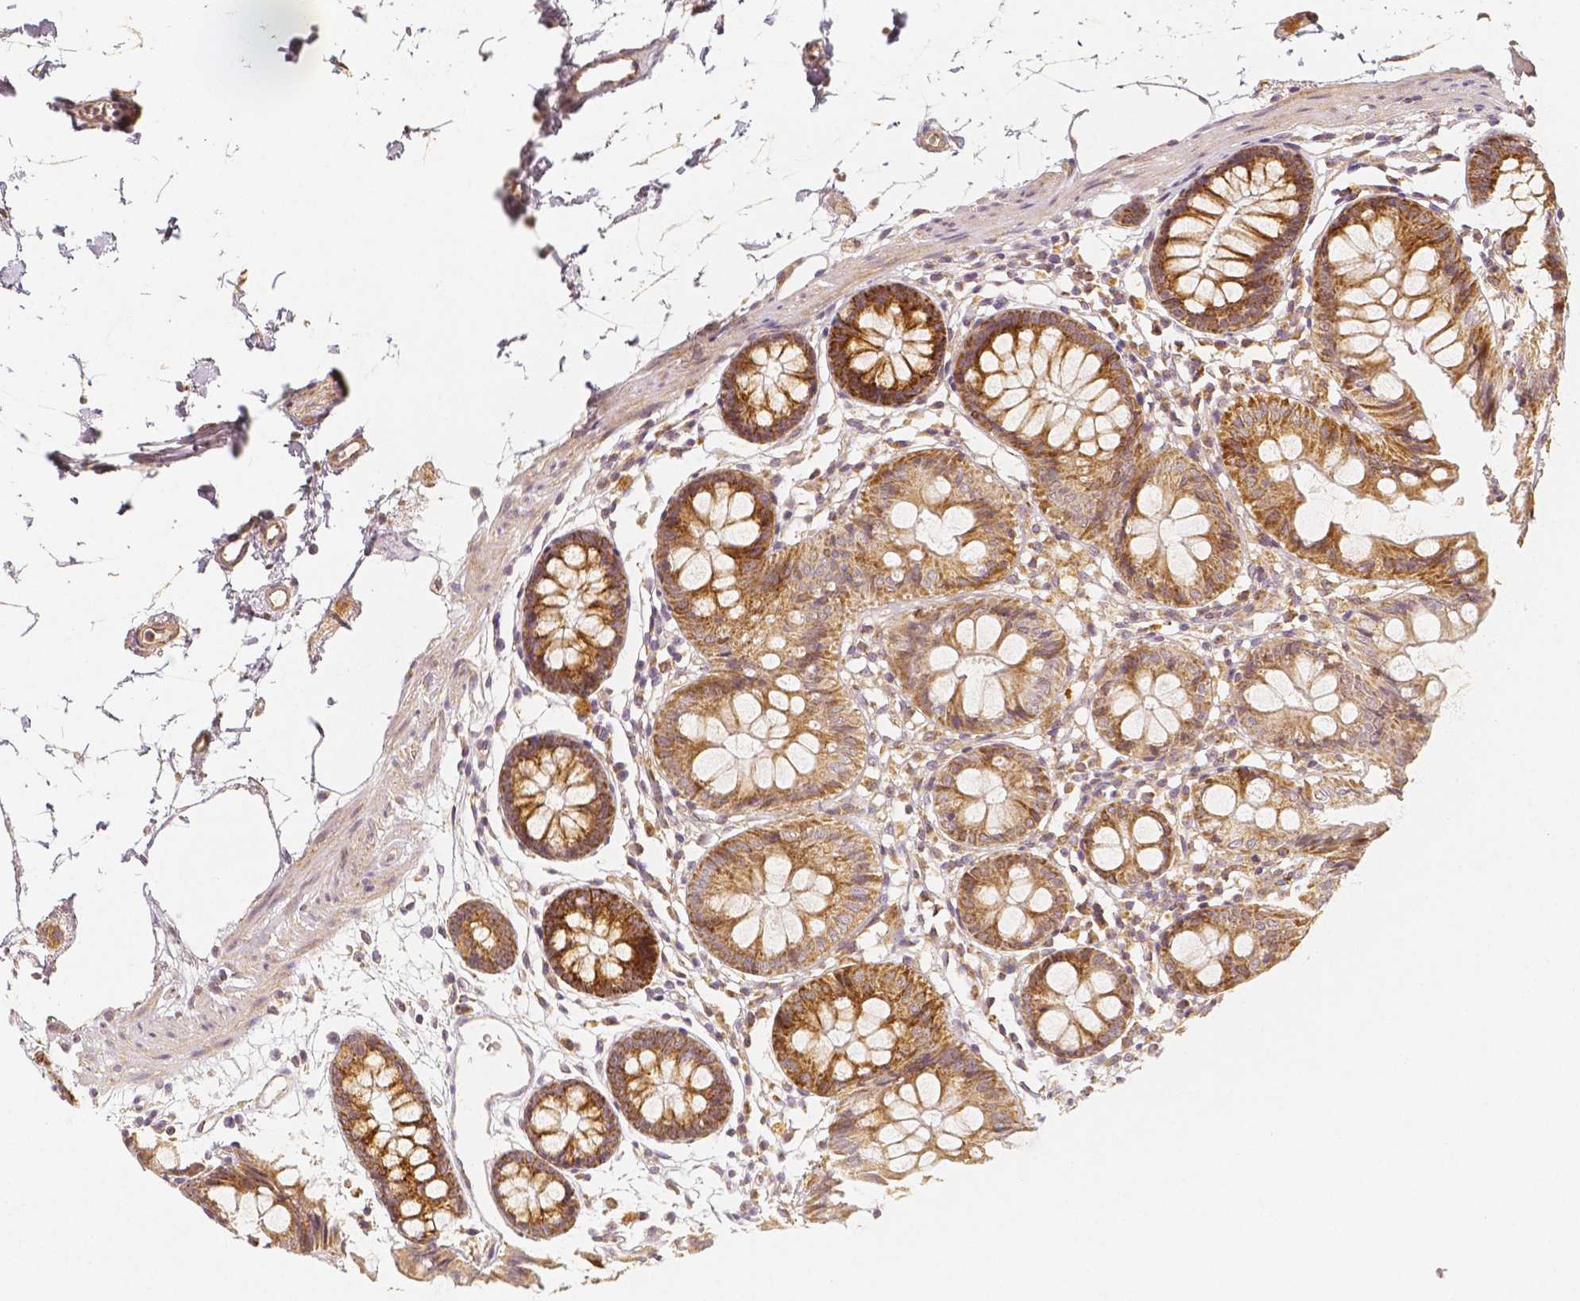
{"staining": {"intensity": "moderate", "quantity": ">75%", "location": "cytoplasmic/membranous"}, "tissue": "colon", "cell_type": "Endothelial cells", "image_type": "normal", "snomed": [{"axis": "morphology", "description": "Normal tissue, NOS"}, {"axis": "topography", "description": "Colon"}], "caption": "Protein staining reveals moderate cytoplasmic/membranous expression in approximately >75% of endothelial cells in benign colon.", "gene": "PGAM5", "patient": {"sex": "female", "age": 84}}